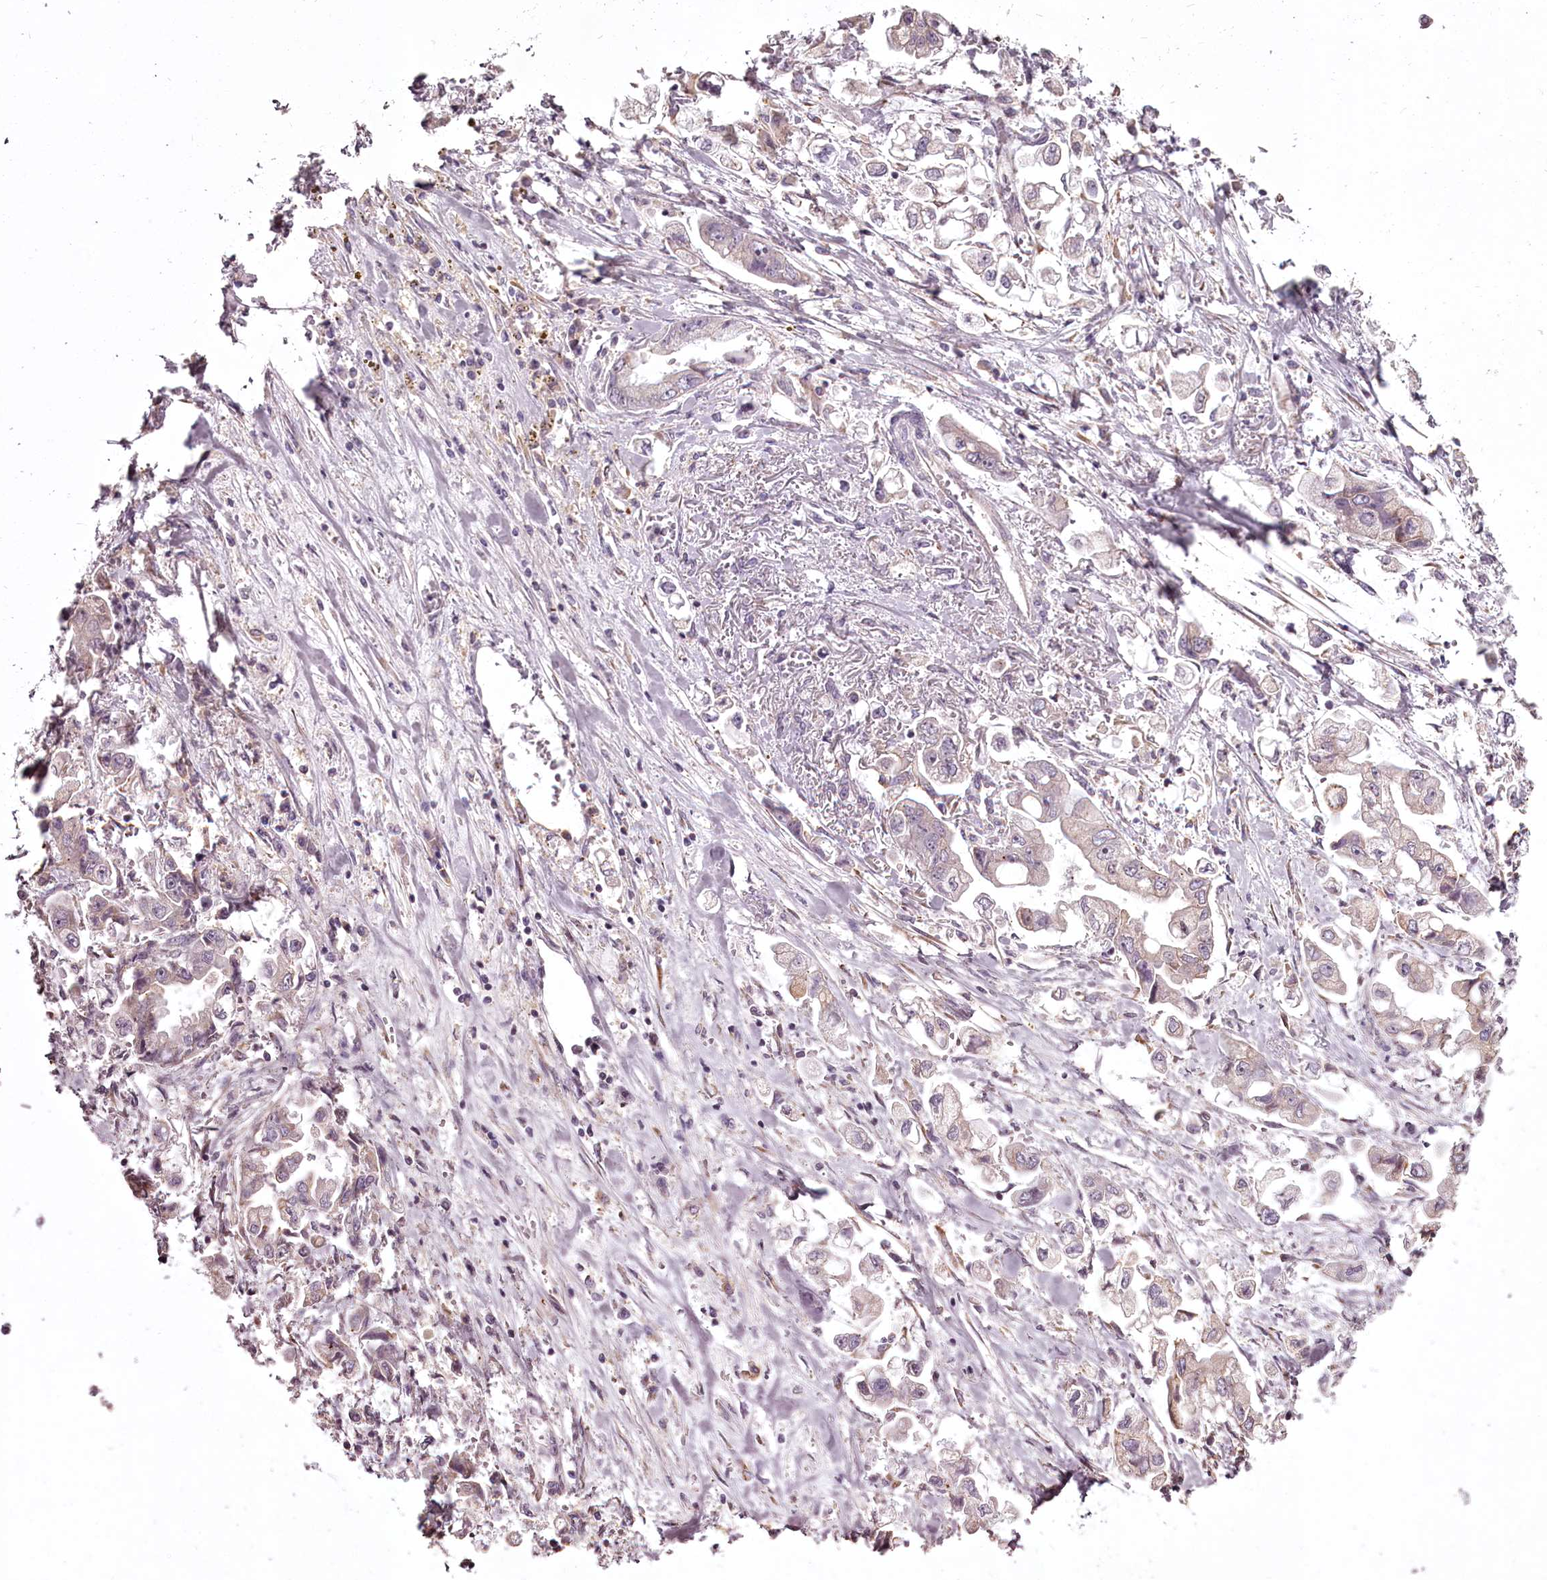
{"staining": {"intensity": "weak", "quantity": "<25%", "location": "cytoplasmic/membranous"}, "tissue": "stomach cancer", "cell_type": "Tumor cells", "image_type": "cancer", "snomed": [{"axis": "morphology", "description": "Adenocarcinoma, NOS"}, {"axis": "topography", "description": "Stomach"}], "caption": "The IHC histopathology image has no significant positivity in tumor cells of stomach cancer (adenocarcinoma) tissue.", "gene": "CCDC92", "patient": {"sex": "male", "age": 62}}